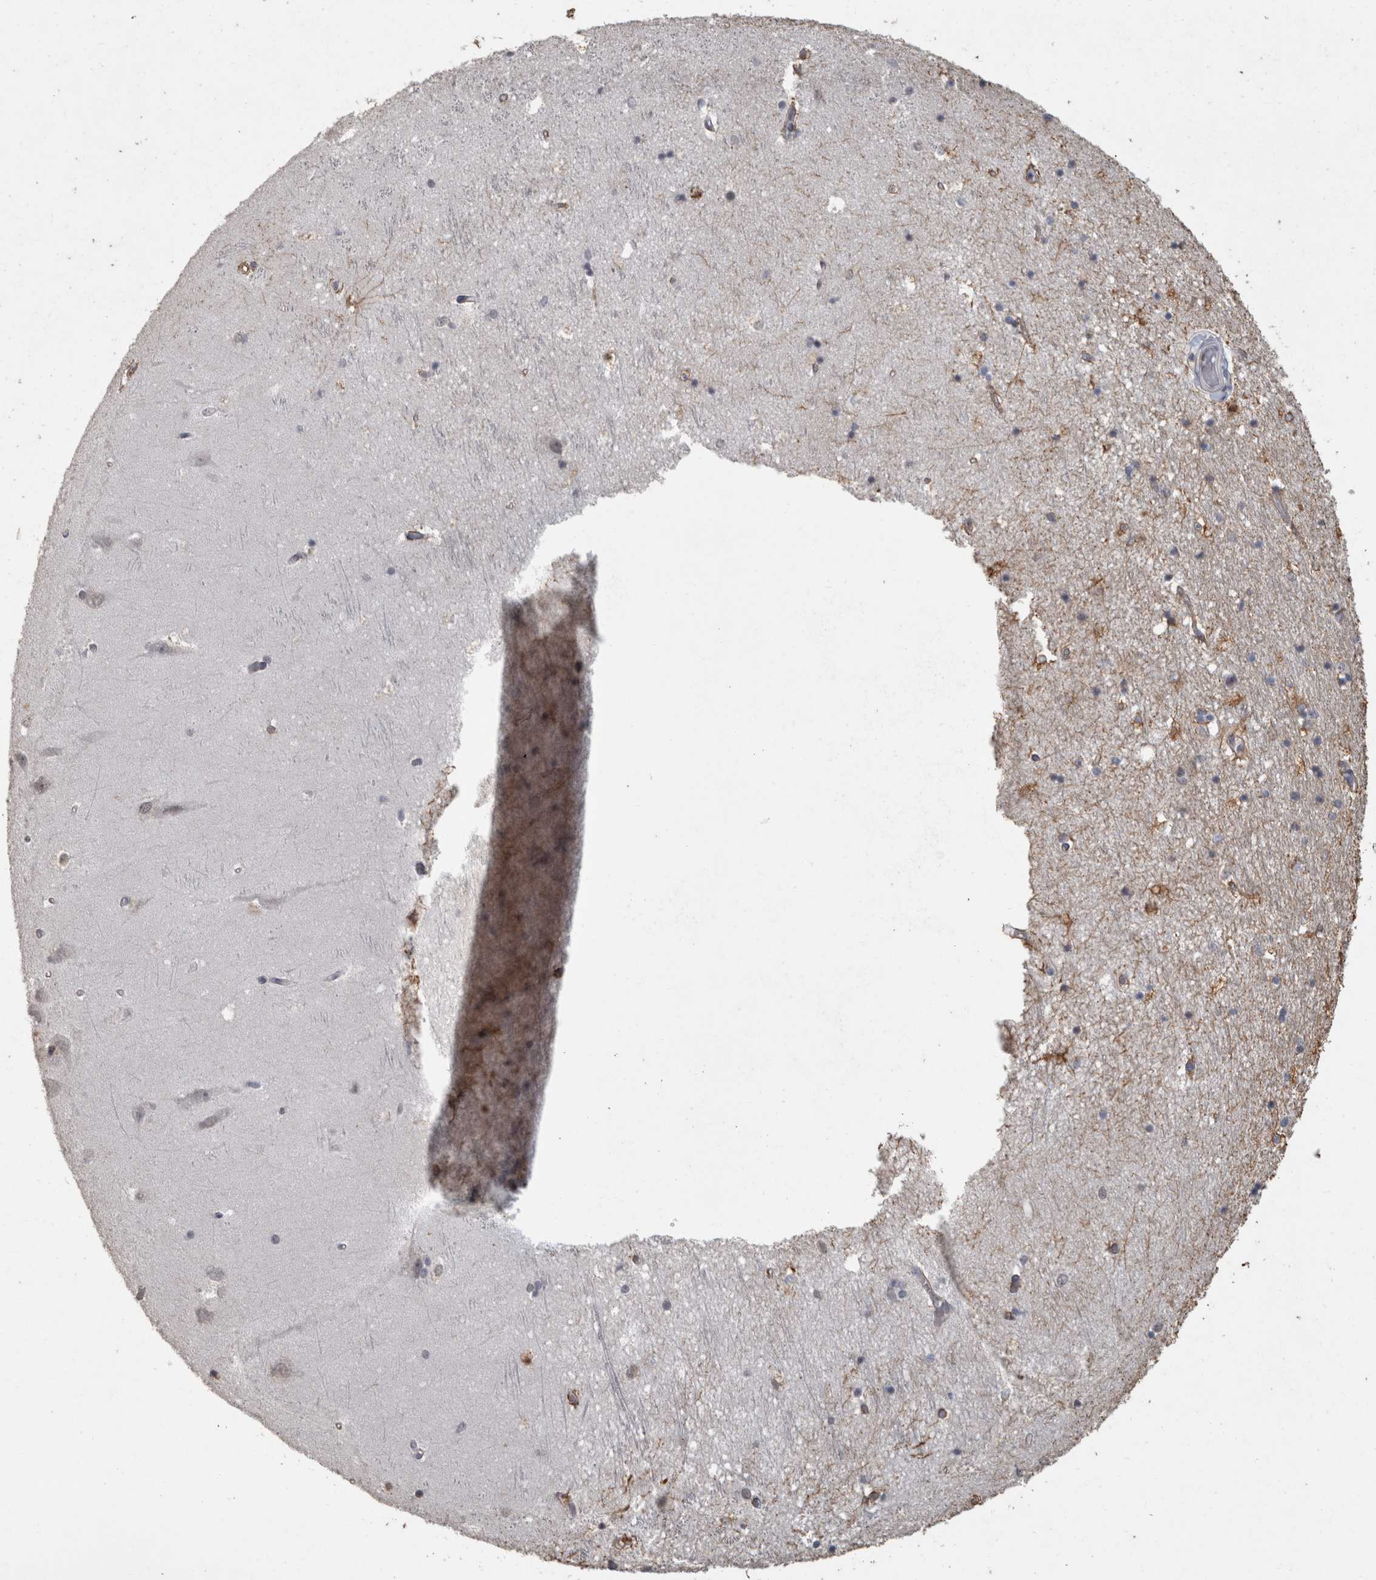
{"staining": {"intensity": "moderate", "quantity": "25%-75%", "location": "cytoplasmic/membranous"}, "tissue": "hippocampus", "cell_type": "Glial cells", "image_type": "normal", "snomed": [{"axis": "morphology", "description": "Normal tissue, NOS"}, {"axis": "topography", "description": "Hippocampus"}], "caption": "The image demonstrates immunohistochemical staining of benign hippocampus. There is moderate cytoplasmic/membranous staining is identified in about 25%-75% of glial cells. The protein of interest is stained brown, and the nuclei are stained in blue (DAB (3,3'-diaminobenzidine) IHC with brightfield microscopy, high magnification).", "gene": "REPS2", "patient": {"sex": "male", "age": 45}}